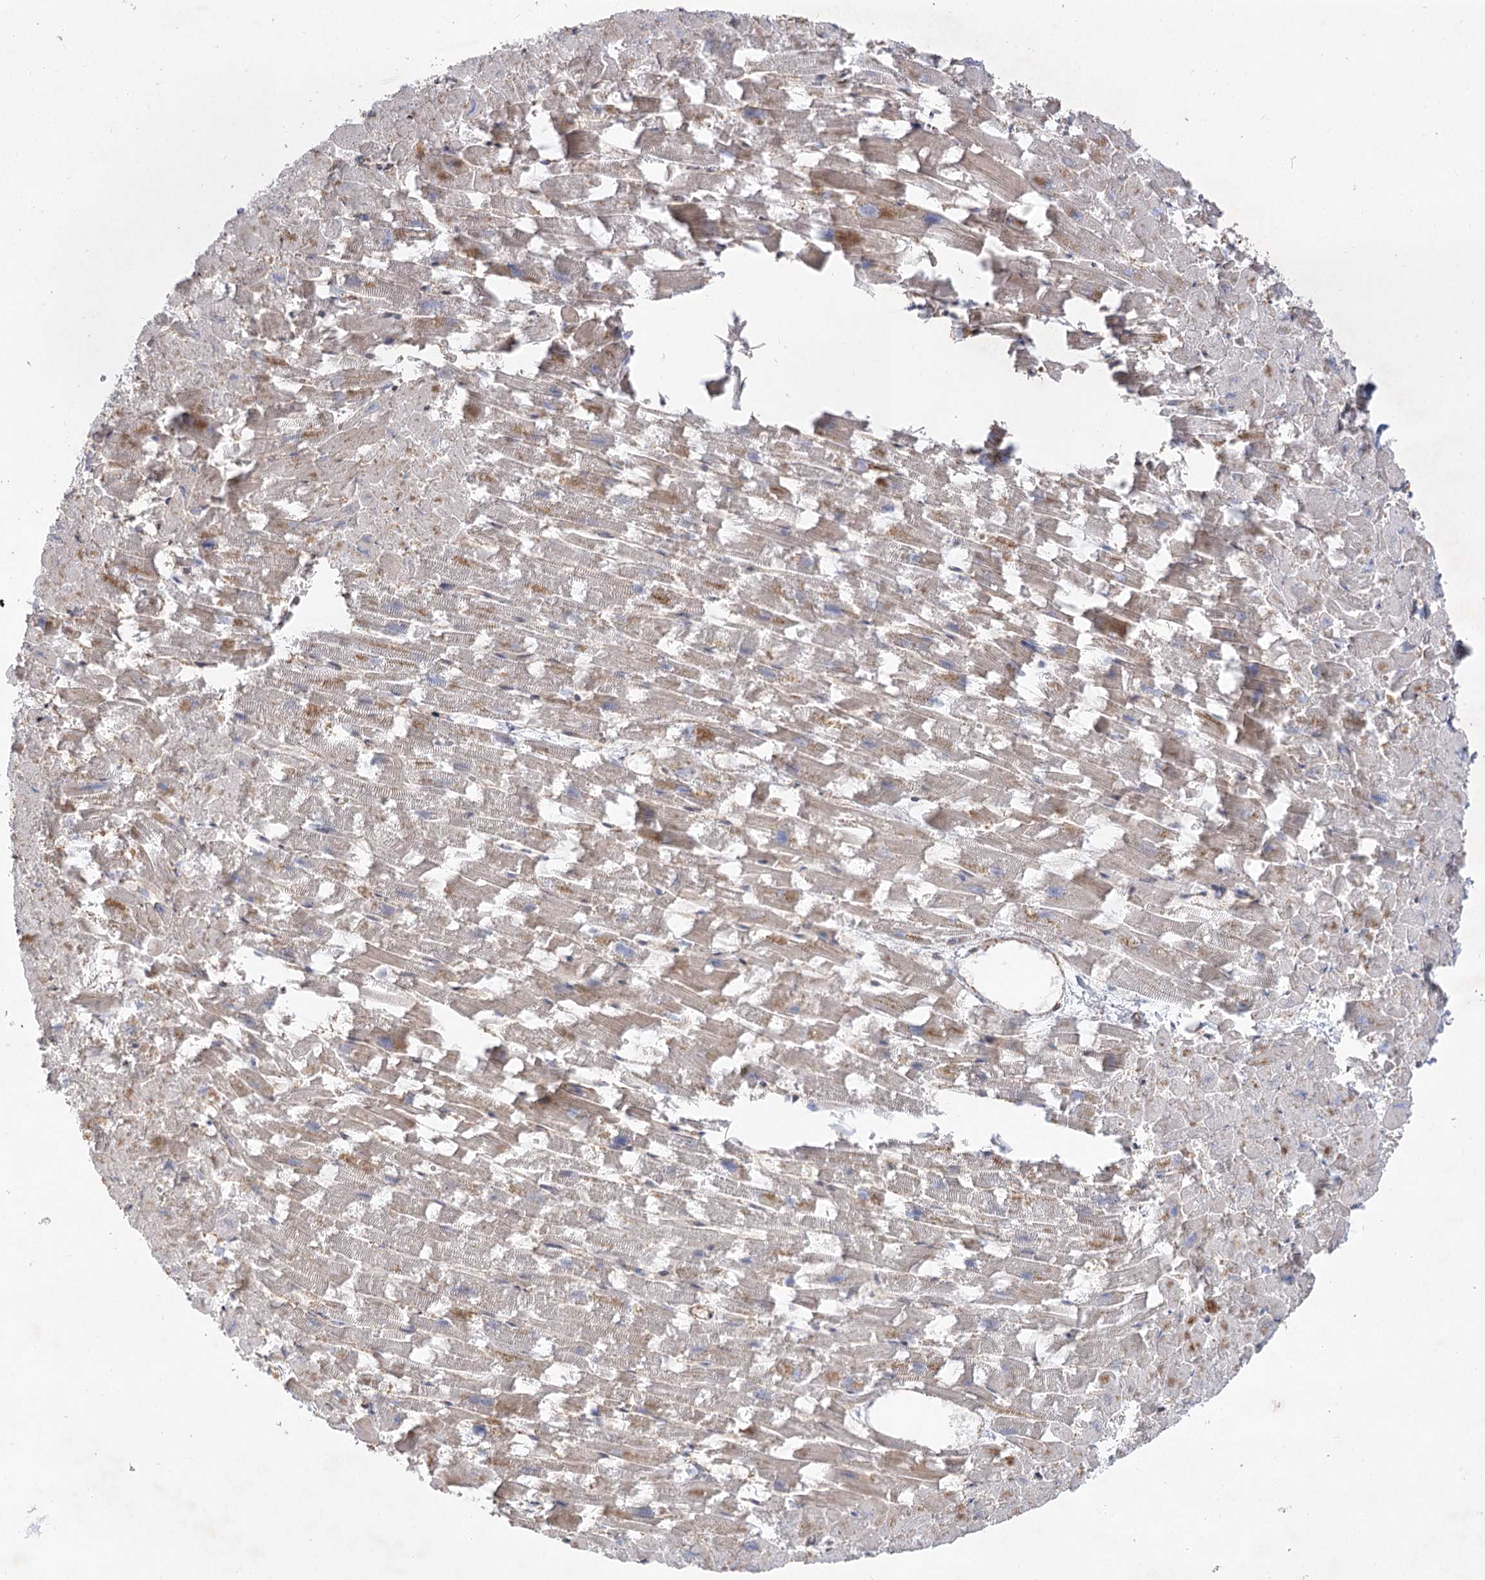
{"staining": {"intensity": "moderate", "quantity": "<25%", "location": "cytoplasmic/membranous"}, "tissue": "heart muscle", "cell_type": "Cardiomyocytes", "image_type": "normal", "snomed": [{"axis": "morphology", "description": "Normal tissue, NOS"}, {"axis": "topography", "description": "Heart"}], "caption": "Protein positivity by immunohistochemistry (IHC) displays moderate cytoplasmic/membranous staining in about <25% of cardiomyocytes in normal heart muscle.", "gene": "SH3BP5L", "patient": {"sex": "female", "age": 64}}